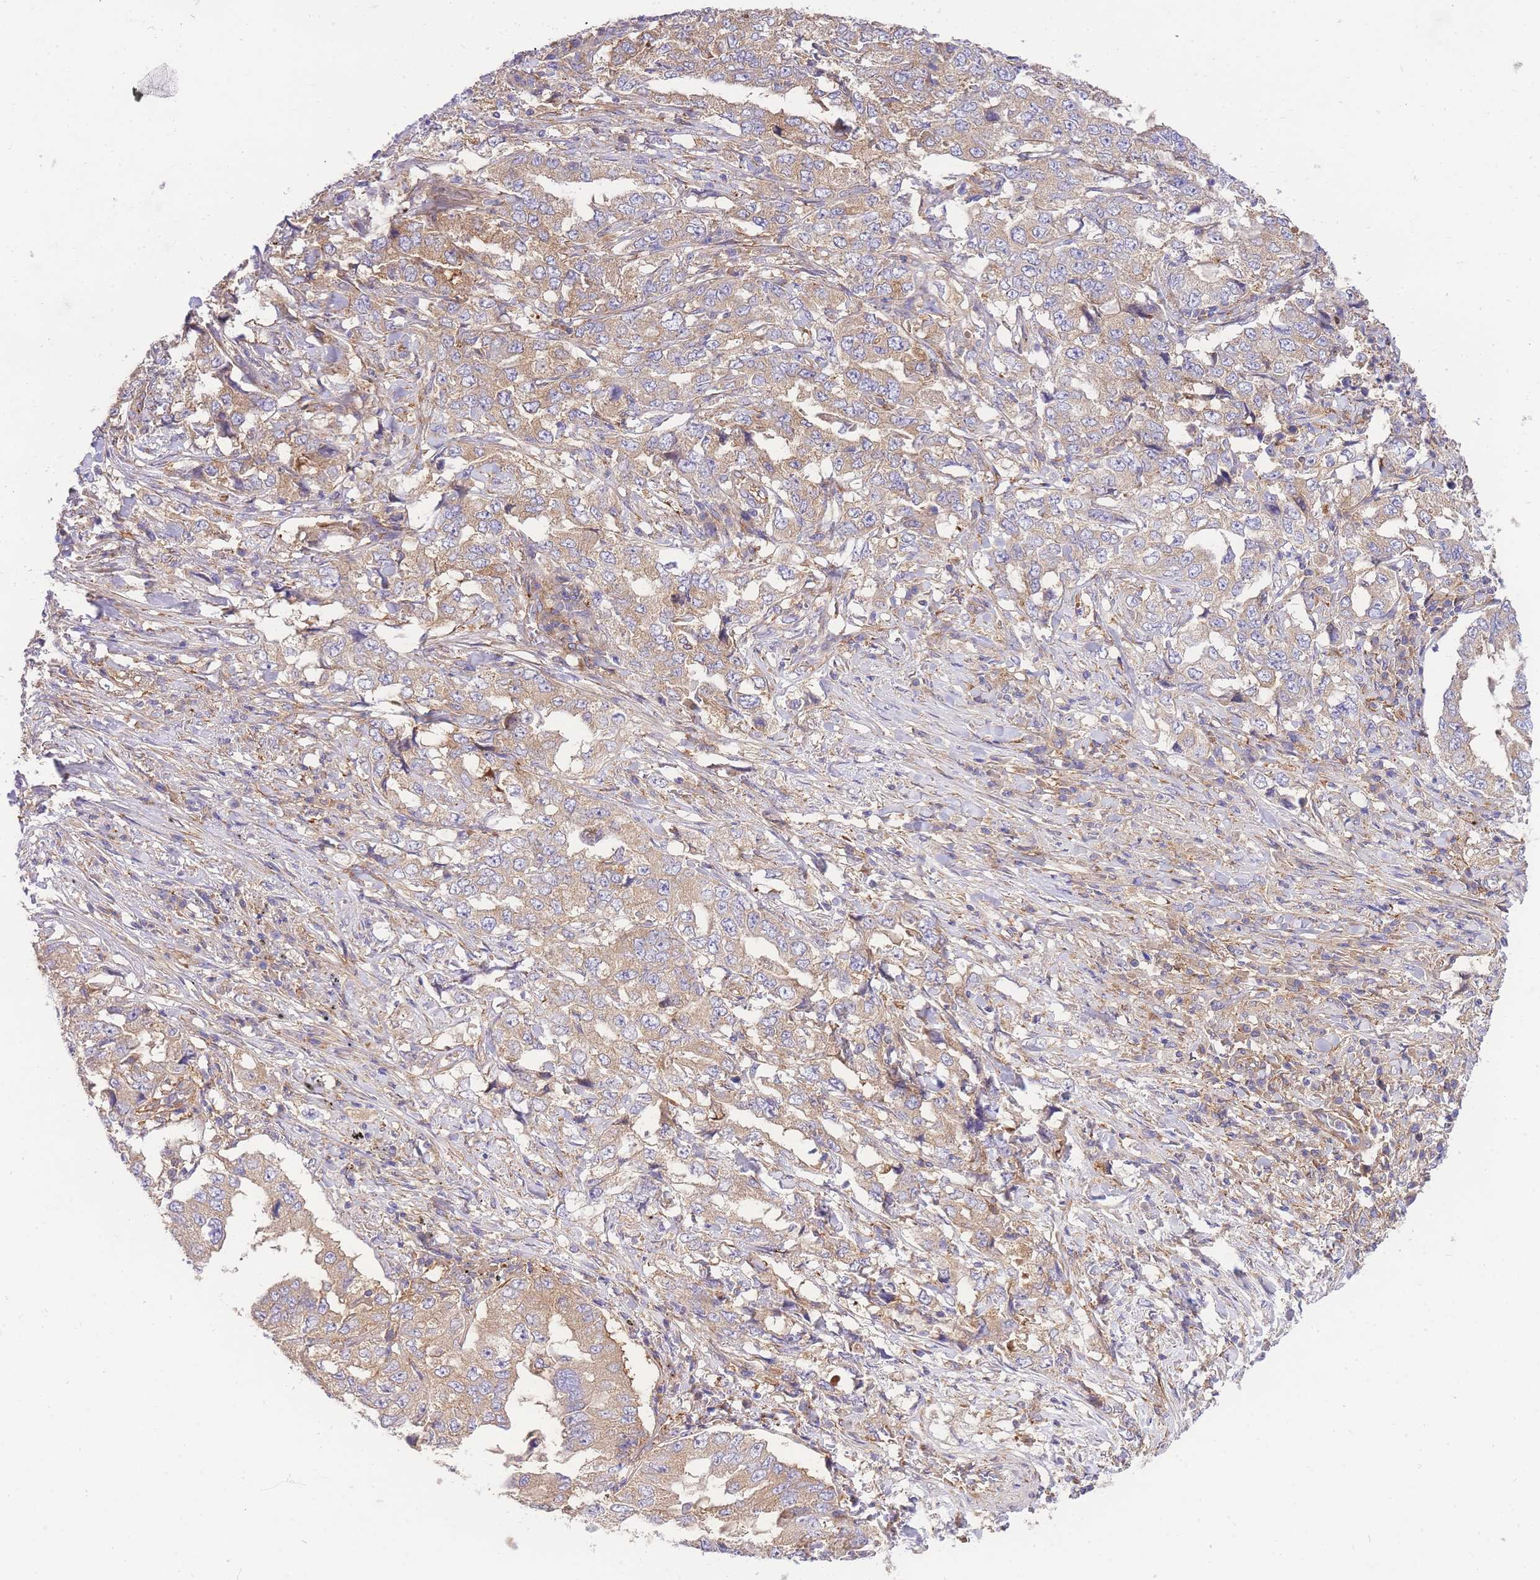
{"staining": {"intensity": "moderate", "quantity": "25%-75%", "location": "cytoplasmic/membranous"}, "tissue": "lung cancer", "cell_type": "Tumor cells", "image_type": "cancer", "snomed": [{"axis": "morphology", "description": "Adenocarcinoma, NOS"}, {"axis": "topography", "description": "Lung"}], "caption": "IHC histopathology image of neoplastic tissue: lung cancer (adenocarcinoma) stained using immunohistochemistry (IHC) demonstrates medium levels of moderate protein expression localized specifically in the cytoplasmic/membranous of tumor cells, appearing as a cytoplasmic/membranous brown color.", "gene": "INSYN2B", "patient": {"sex": "female", "age": 51}}